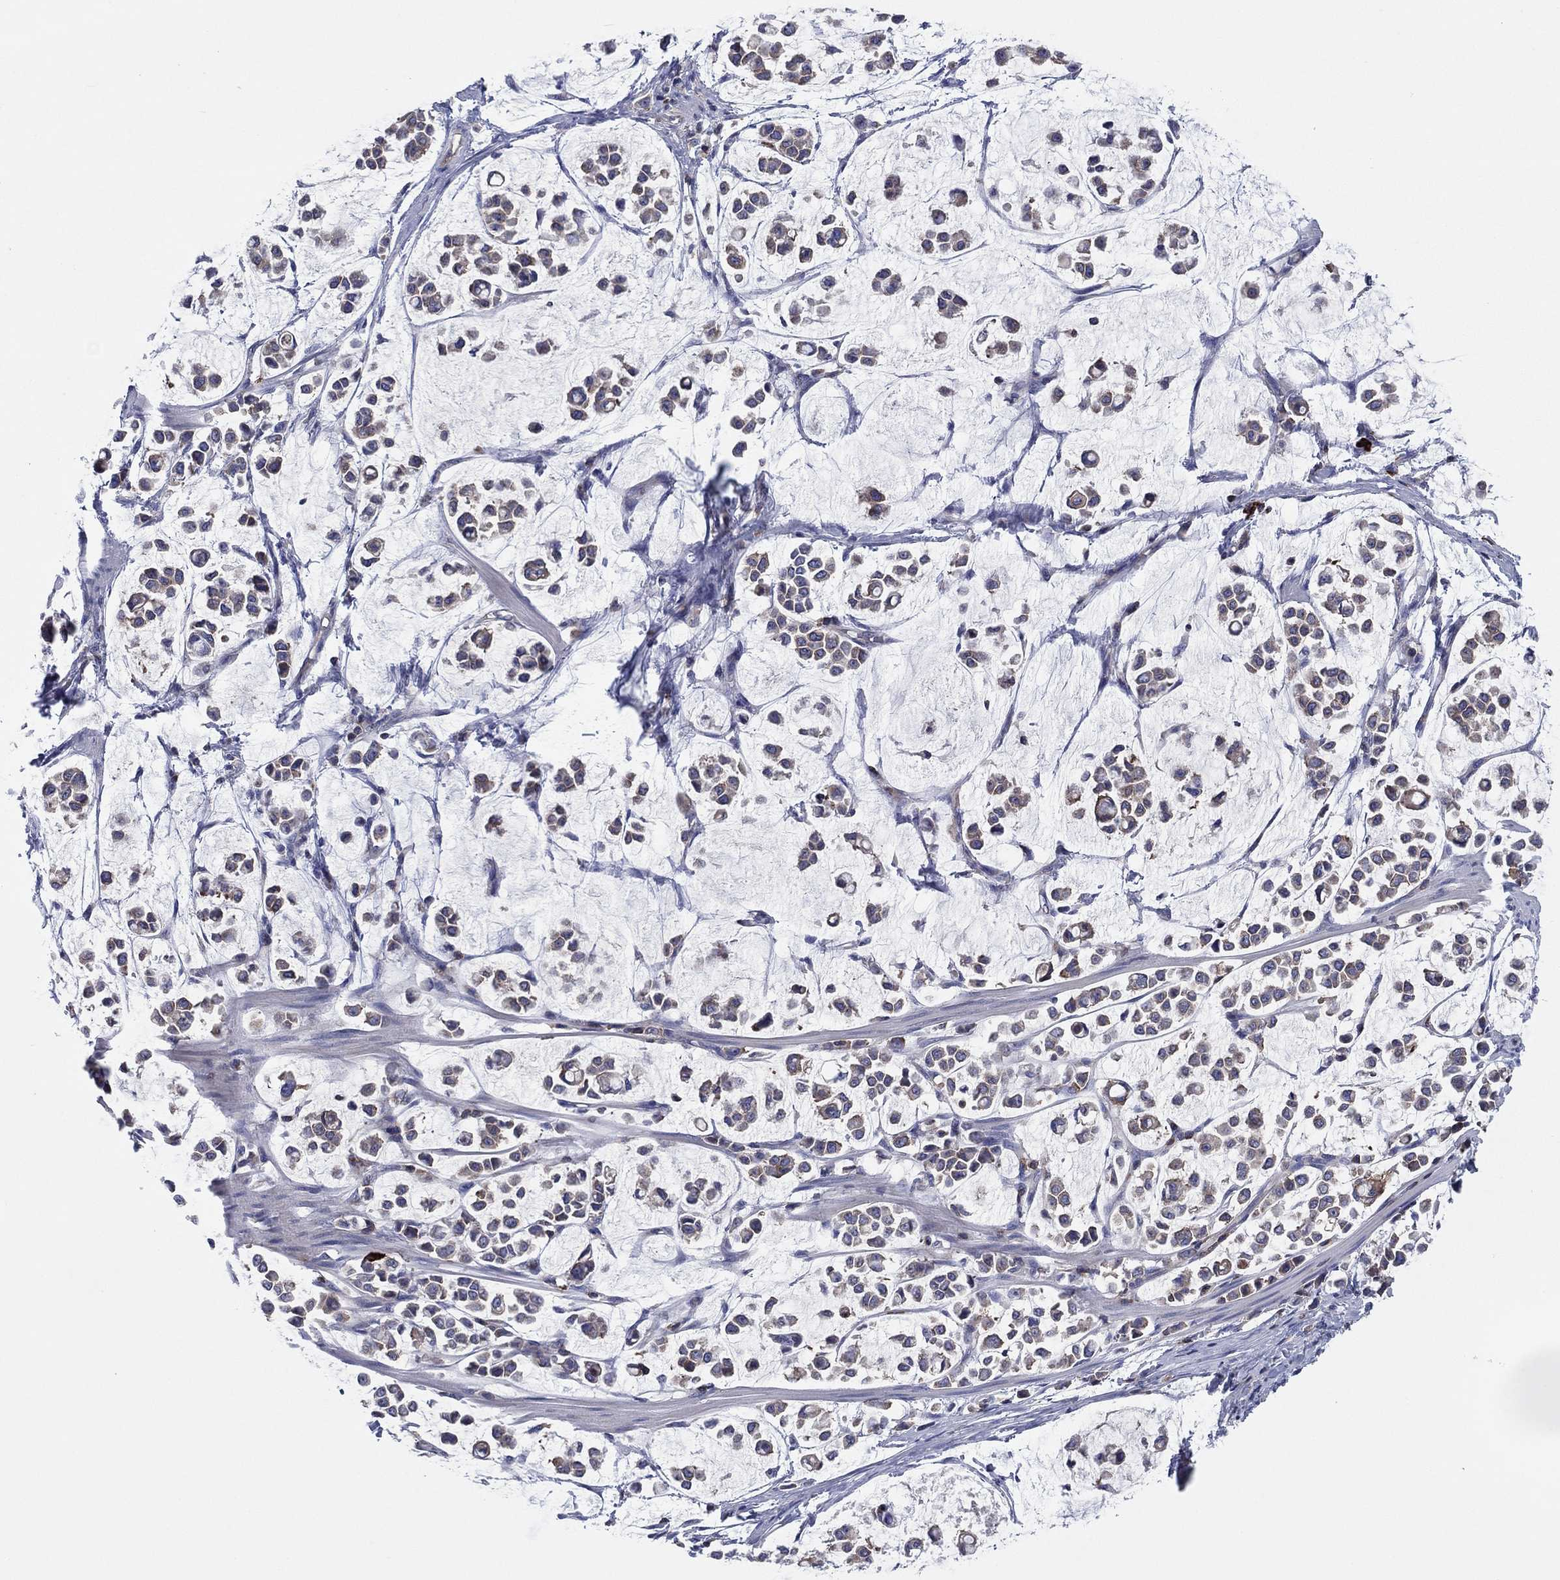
{"staining": {"intensity": "moderate", "quantity": "<25%", "location": "cytoplasmic/membranous"}, "tissue": "stomach cancer", "cell_type": "Tumor cells", "image_type": "cancer", "snomed": [{"axis": "morphology", "description": "Adenocarcinoma, NOS"}, {"axis": "topography", "description": "Stomach"}], "caption": "IHC (DAB (3,3'-diaminobenzidine)) staining of adenocarcinoma (stomach) shows moderate cytoplasmic/membranous protein expression in about <25% of tumor cells.", "gene": "PVR", "patient": {"sex": "male", "age": 82}}